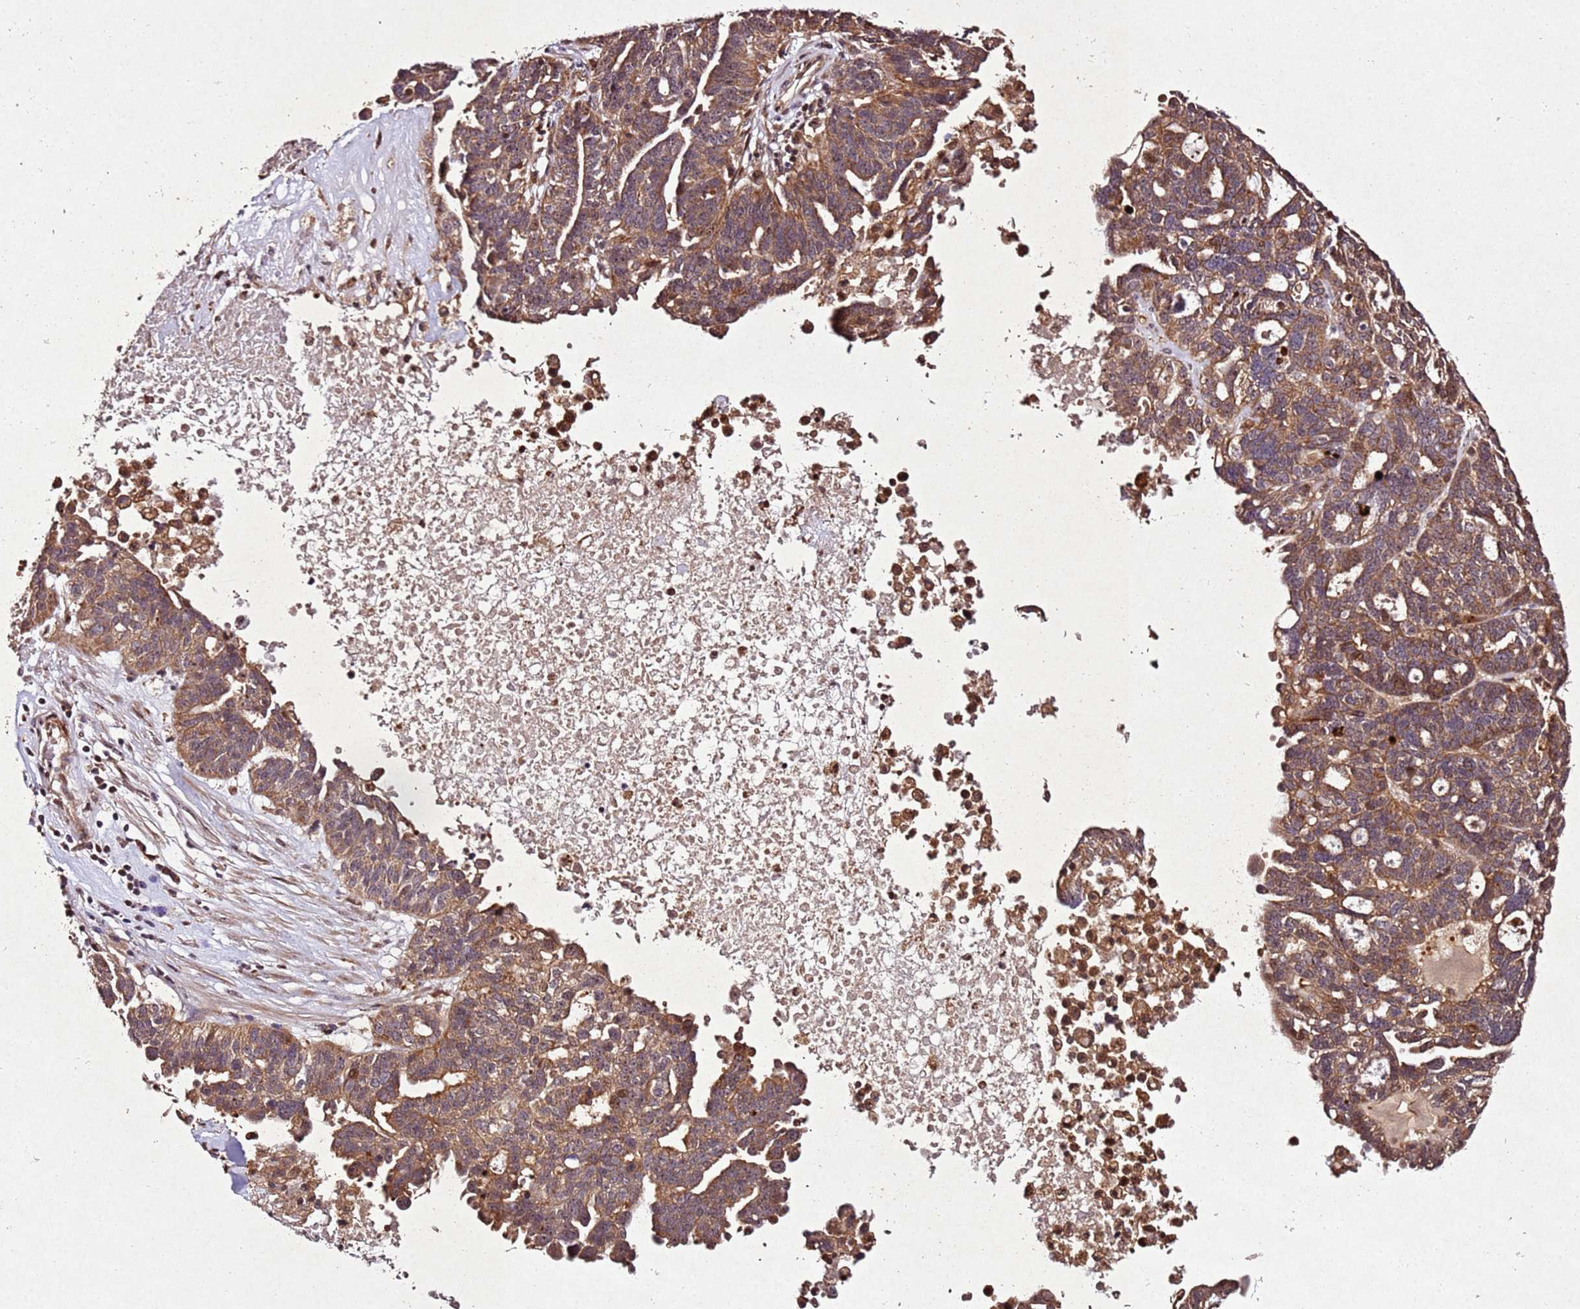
{"staining": {"intensity": "moderate", "quantity": ">75%", "location": "cytoplasmic/membranous,nuclear"}, "tissue": "ovarian cancer", "cell_type": "Tumor cells", "image_type": "cancer", "snomed": [{"axis": "morphology", "description": "Cystadenocarcinoma, serous, NOS"}, {"axis": "topography", "description": "Ovary"}], "caption": "Protein analysis of ovarian serous cystadenocarcinoma tissue displays moderate cytoplasmic/membranous and nuclear staining in about >75% of tumor cells. (Stains: DAB (3,3'-diaminobenzidine) in brown, nuclei in blue, Microscopy: brightfield microscopy at high magnification).", "gene": "PTMA", "patient": {"sex": "female", "age": 59}}